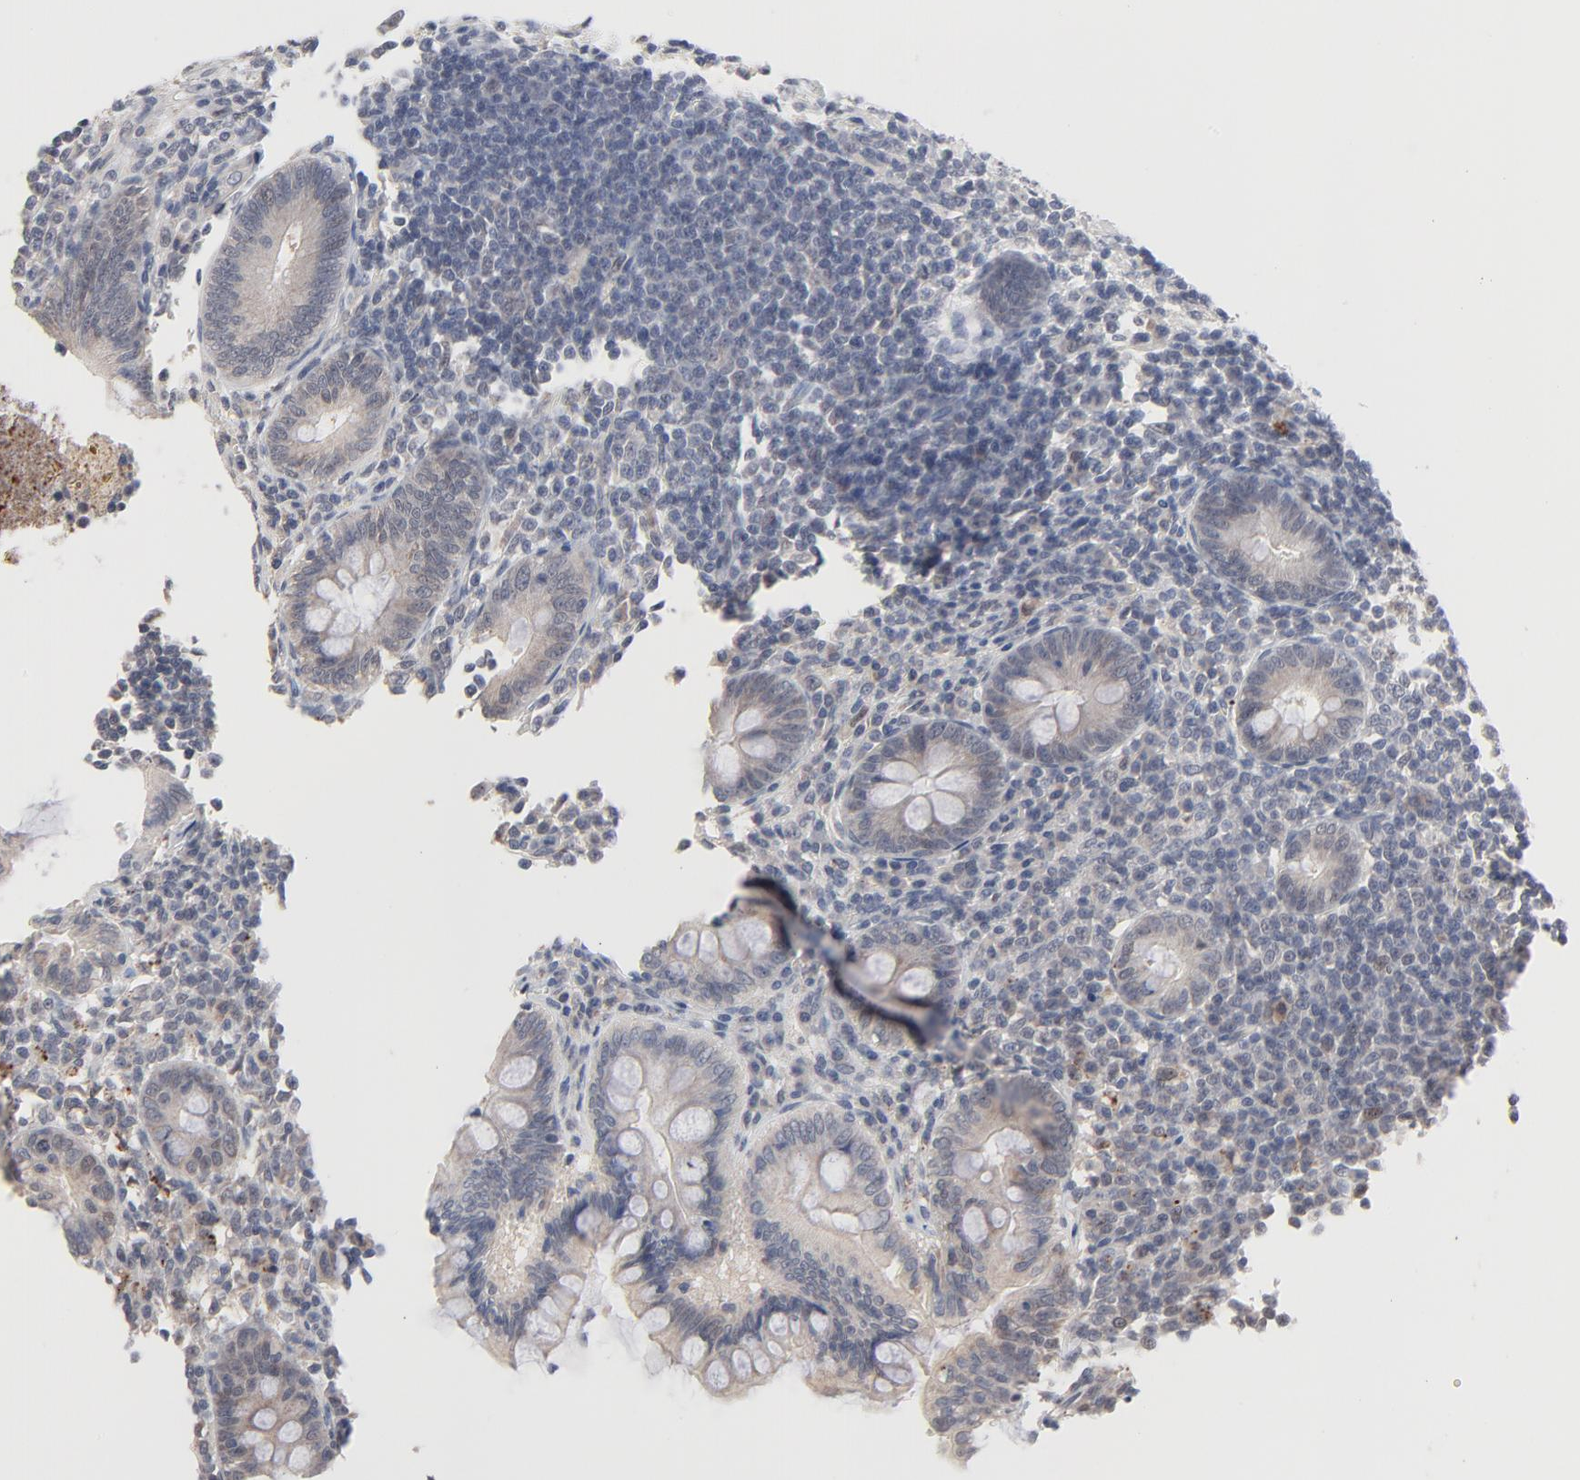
{"staining": {"intensity": "moderate", "quantity": "25%-75%", "location": "cytoplasmic/membranous"}, "tissue": "appendix", "cell_type": "Glandular cells", "image_type": "normal", "snomed": [{"axis": "morphology", "description": "Normal tissue, NOS"}, {"axis": "topography", "description": "Appendix"}], "caption": "A histopathology image of human appendix stained for a protein reveals moderate cytoplasmic/membranous brown staining in glandular cells. (IHC, brightfield microscopy, high magnification).", "gene": "MSL2", "patient": {"sex": "female", "age": 66}}